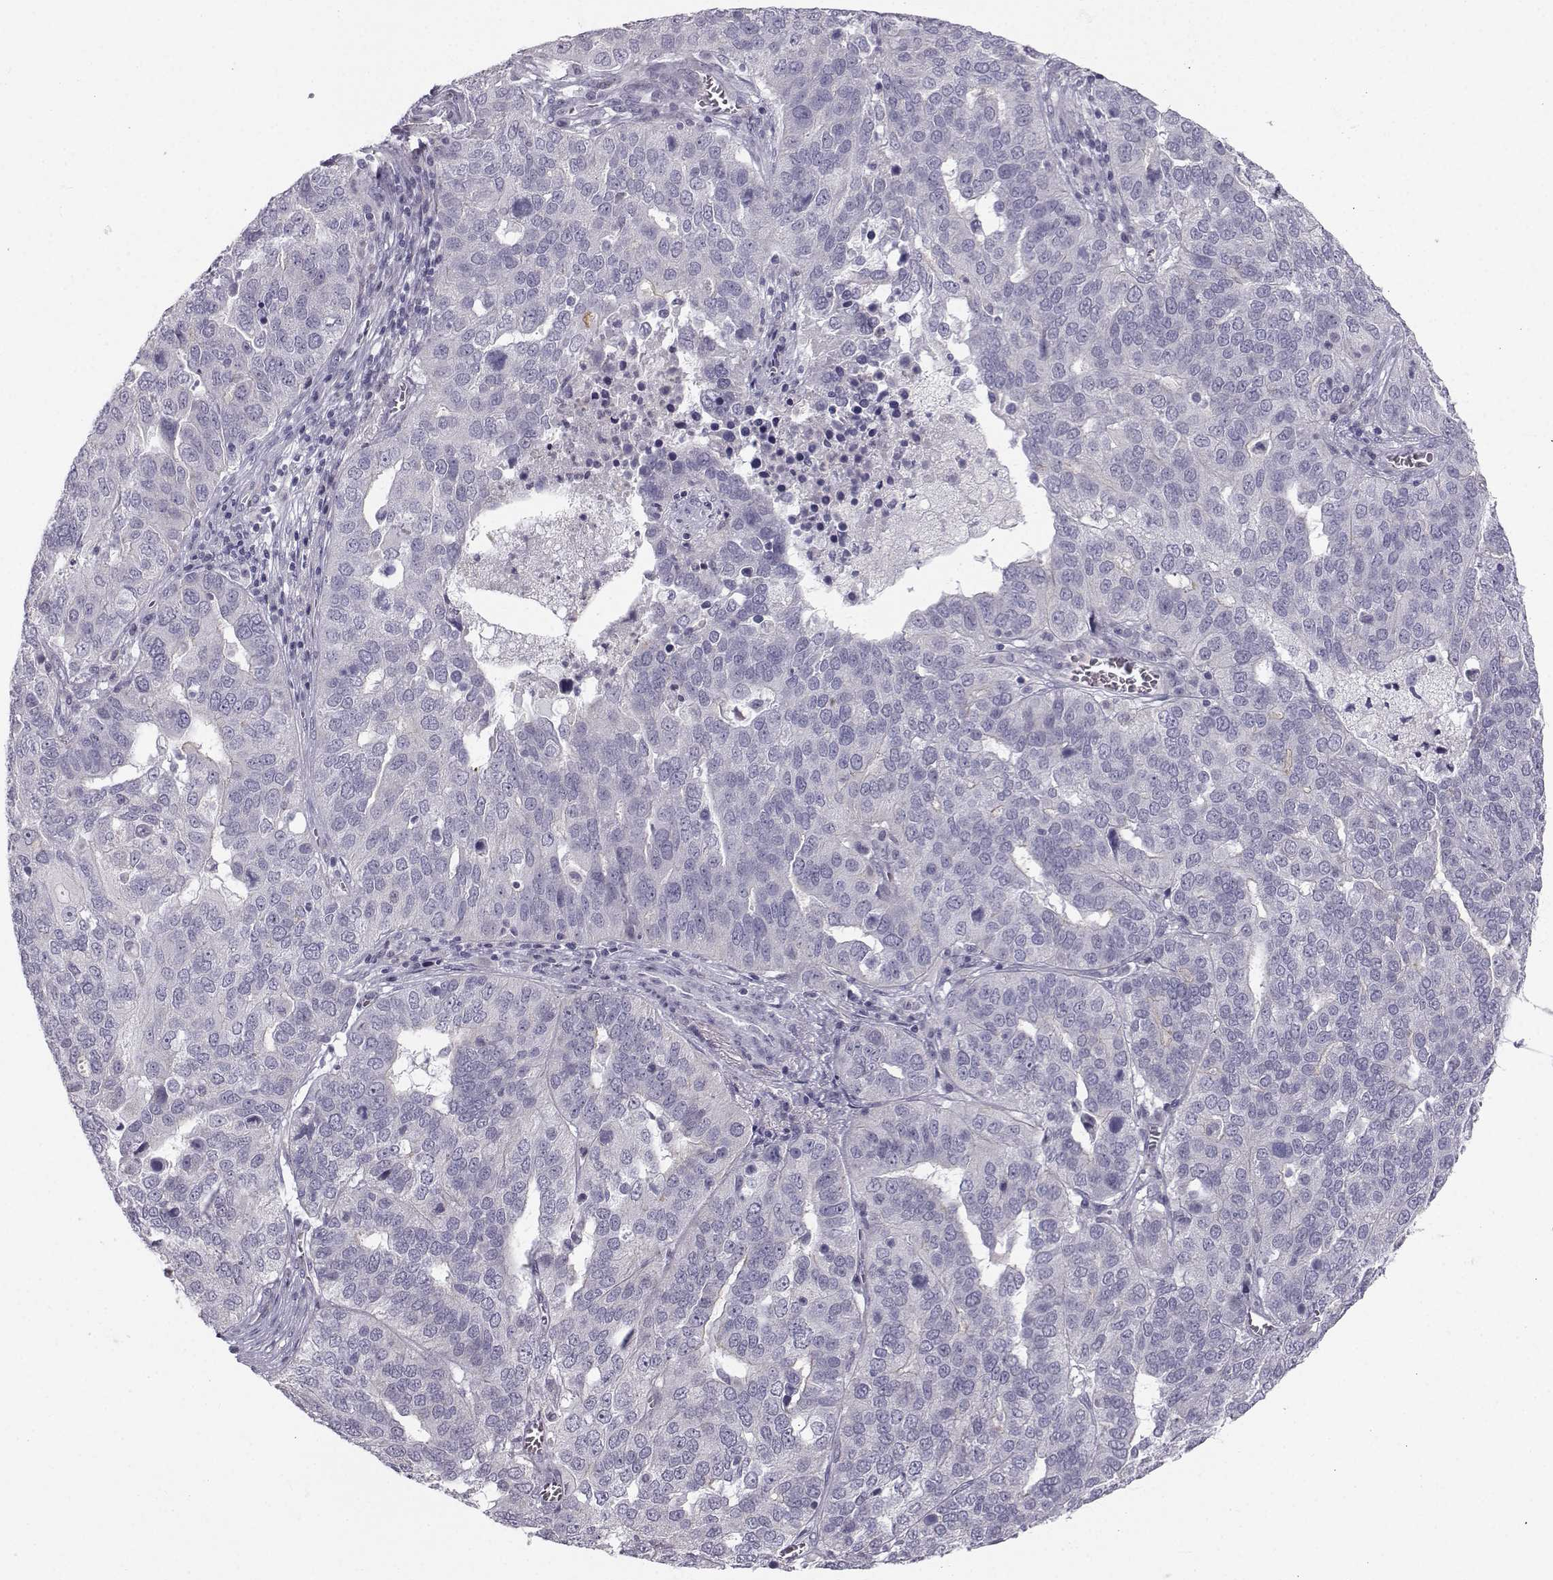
{"staining": {"intensity": "negative", "quantity": "none", "location": "none"}, "tissue": "ovarian cancer", "cell_type": "Tumor cells", "image_type": "cancer", "snomed": [{"axis": "morphology", "description": "Carcinoma, endometroid"}, {"axis": "topography", "description": "Soft tissue"}, {"axis": "topography", "description": "Ovary"}], "caption": "This histopathology image is of ovarian endometroid carcinoma stained with IHC to label a protein in brown with the nuclei are counter-stained blue. There is no expression in tumor cells.", "gene": "ZNF185", "patient": {"sex": "female", "age": 52}}